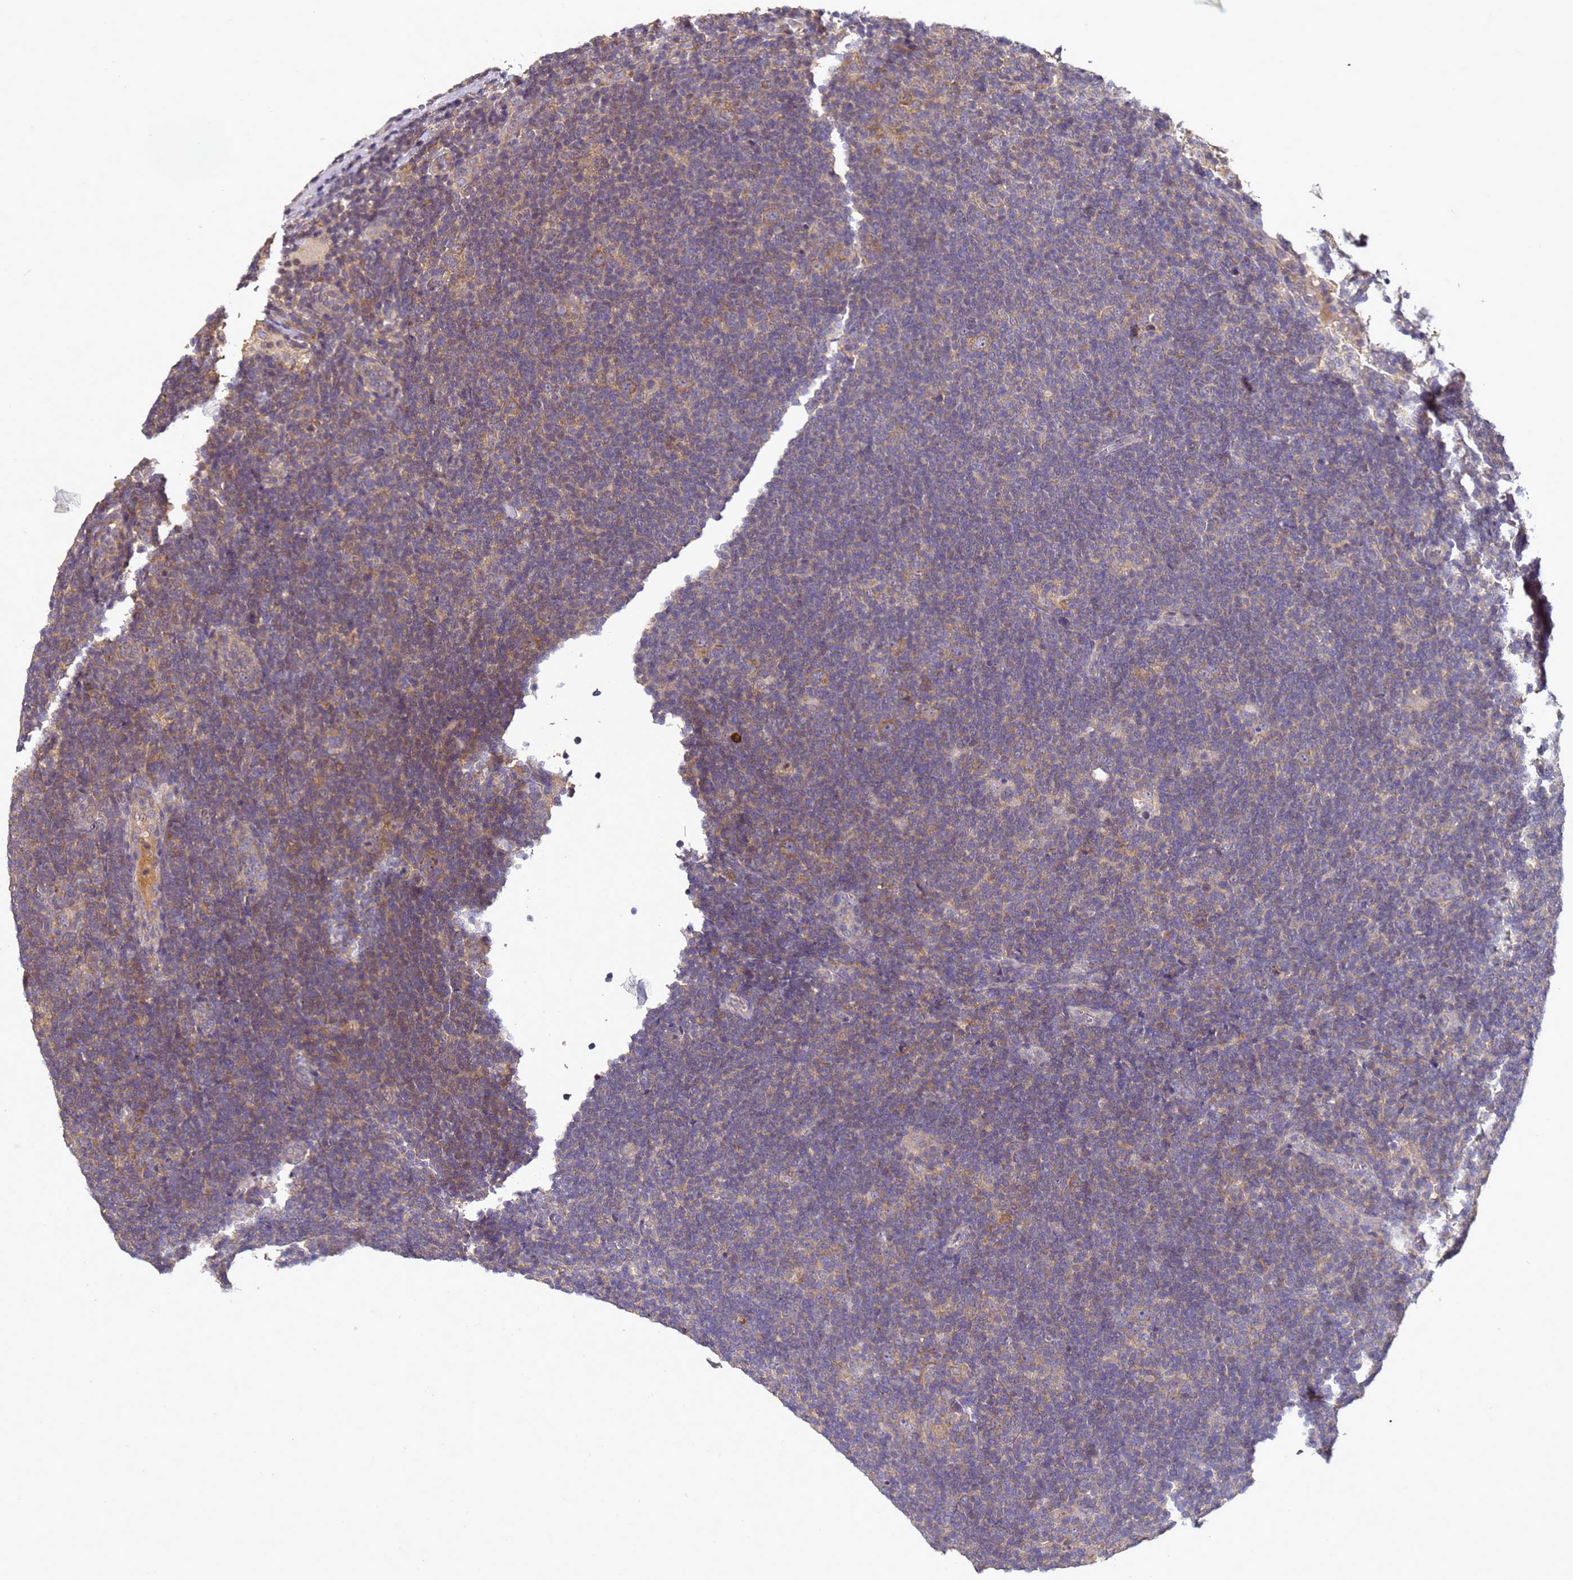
{"staining": {"intensity": "moderate", "quantity": ">75%", "location": "cytoplasmic/membranous"}, "tissue": "lymphoma", "cell_type": "Tumor cells", "image_type": "cancer", "snomed": [{"axis": "morphology", "description": "Hodgkin's disease, NOS"}, {"axis": "topography", "description": "Lymph node"}], "caption": "An image of human lymphoma stained for a protein reveals moderate cytoplasmic/membranous brown staining in tumor cells.", "gene": "ANKRD17", "patient": {"sex": "female", "age": 57}}